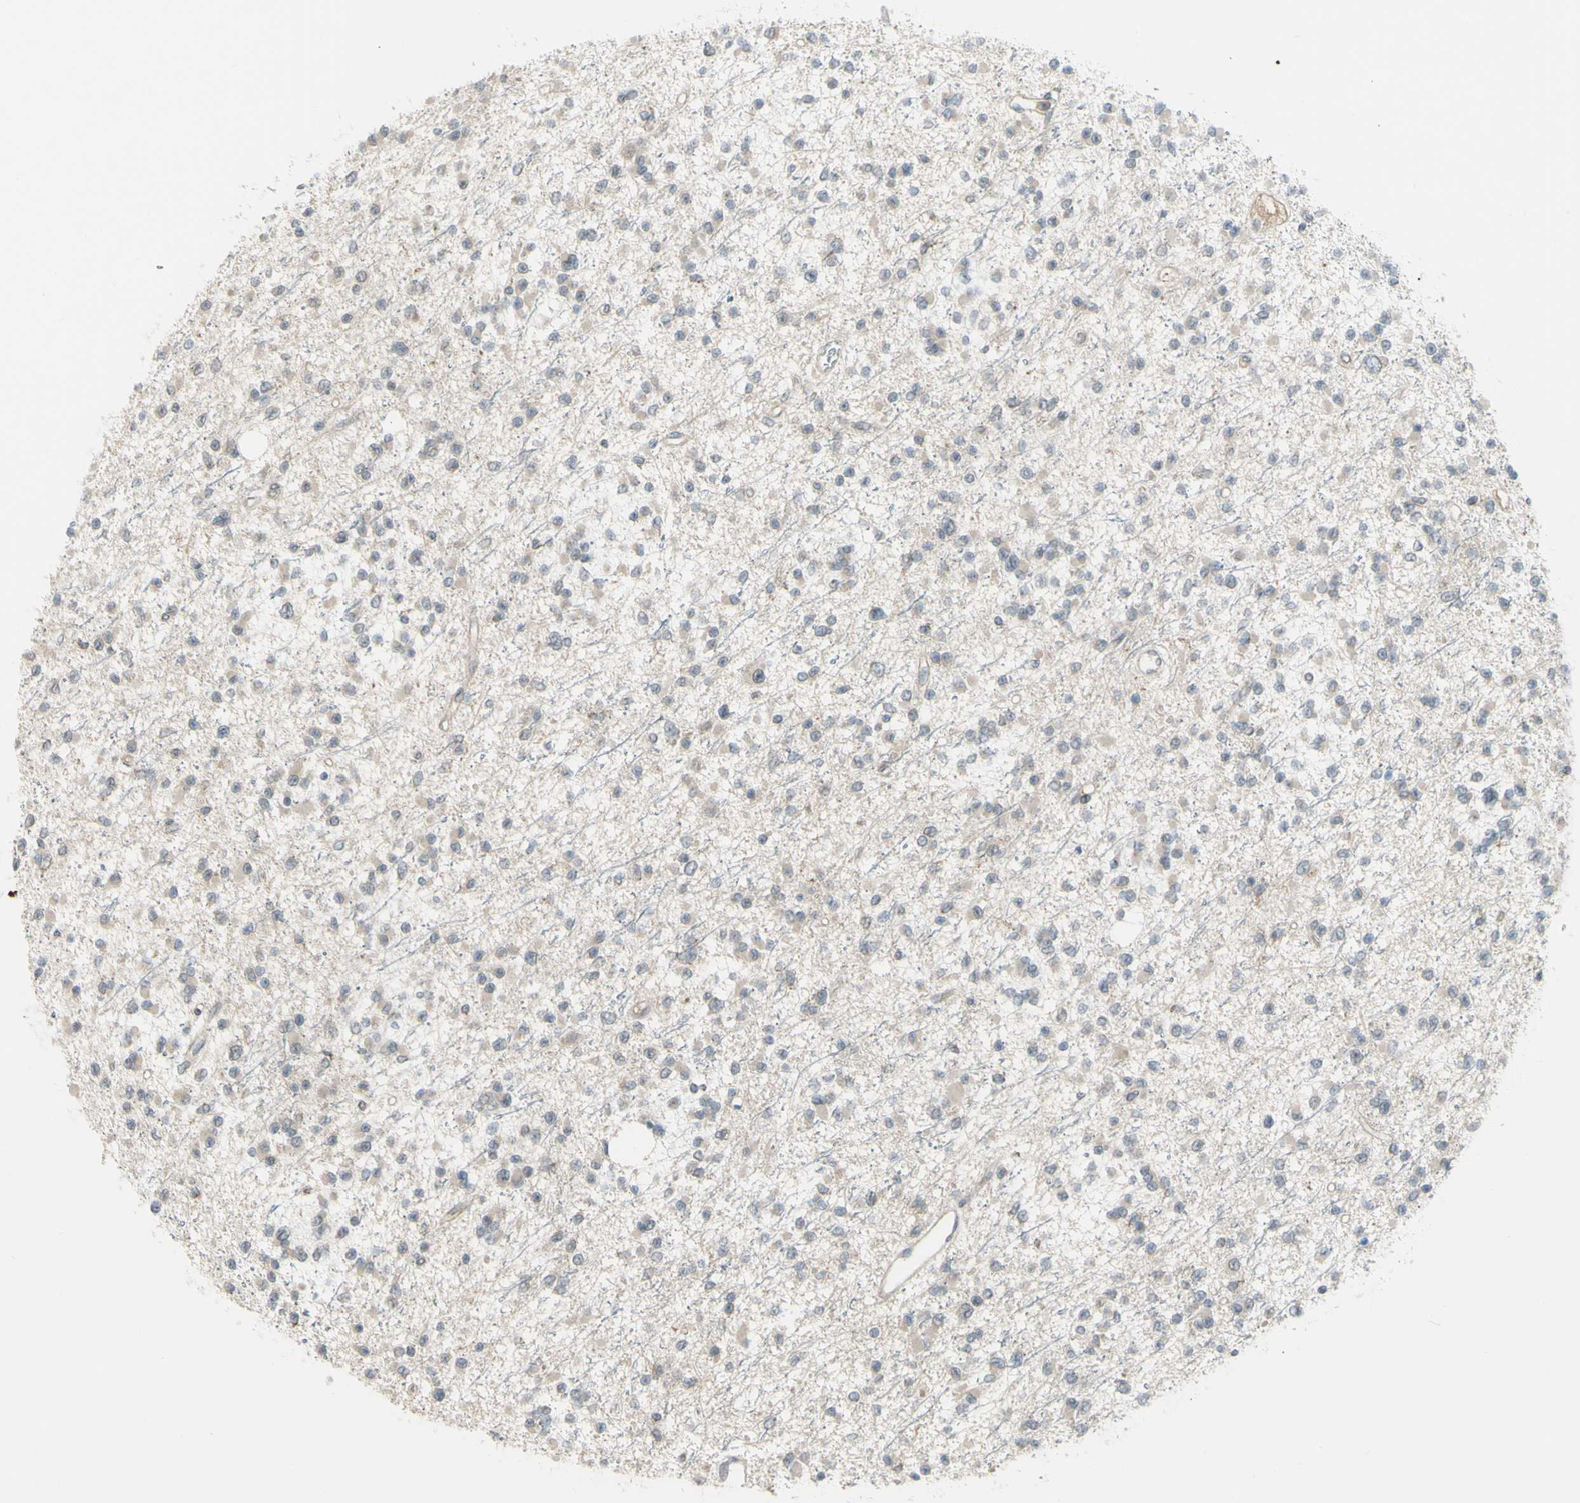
{"staining": {"intensity": "weak", "quantity": "<25%", "location": "cytoplasmic/membranous"}, "tissue": "glioma", "cell_type": "Tumor cells", "image_type": "cancer", "snomed": [{"axis": "morphology", "description": "Glioma, malignant, Low grade"}, {"axis": "topography", "description": "Brain"}], "caption": "Glioma was stained to show a protein in brown. There is no significant staining in tumor cells. (Brightfield microscopy of DAB (3,3'-diaminobenzidine) immunohistochemistry (IHC) at high magnification).", "gene": "FLII", "patient": {"sex": "female", "age": 22}}